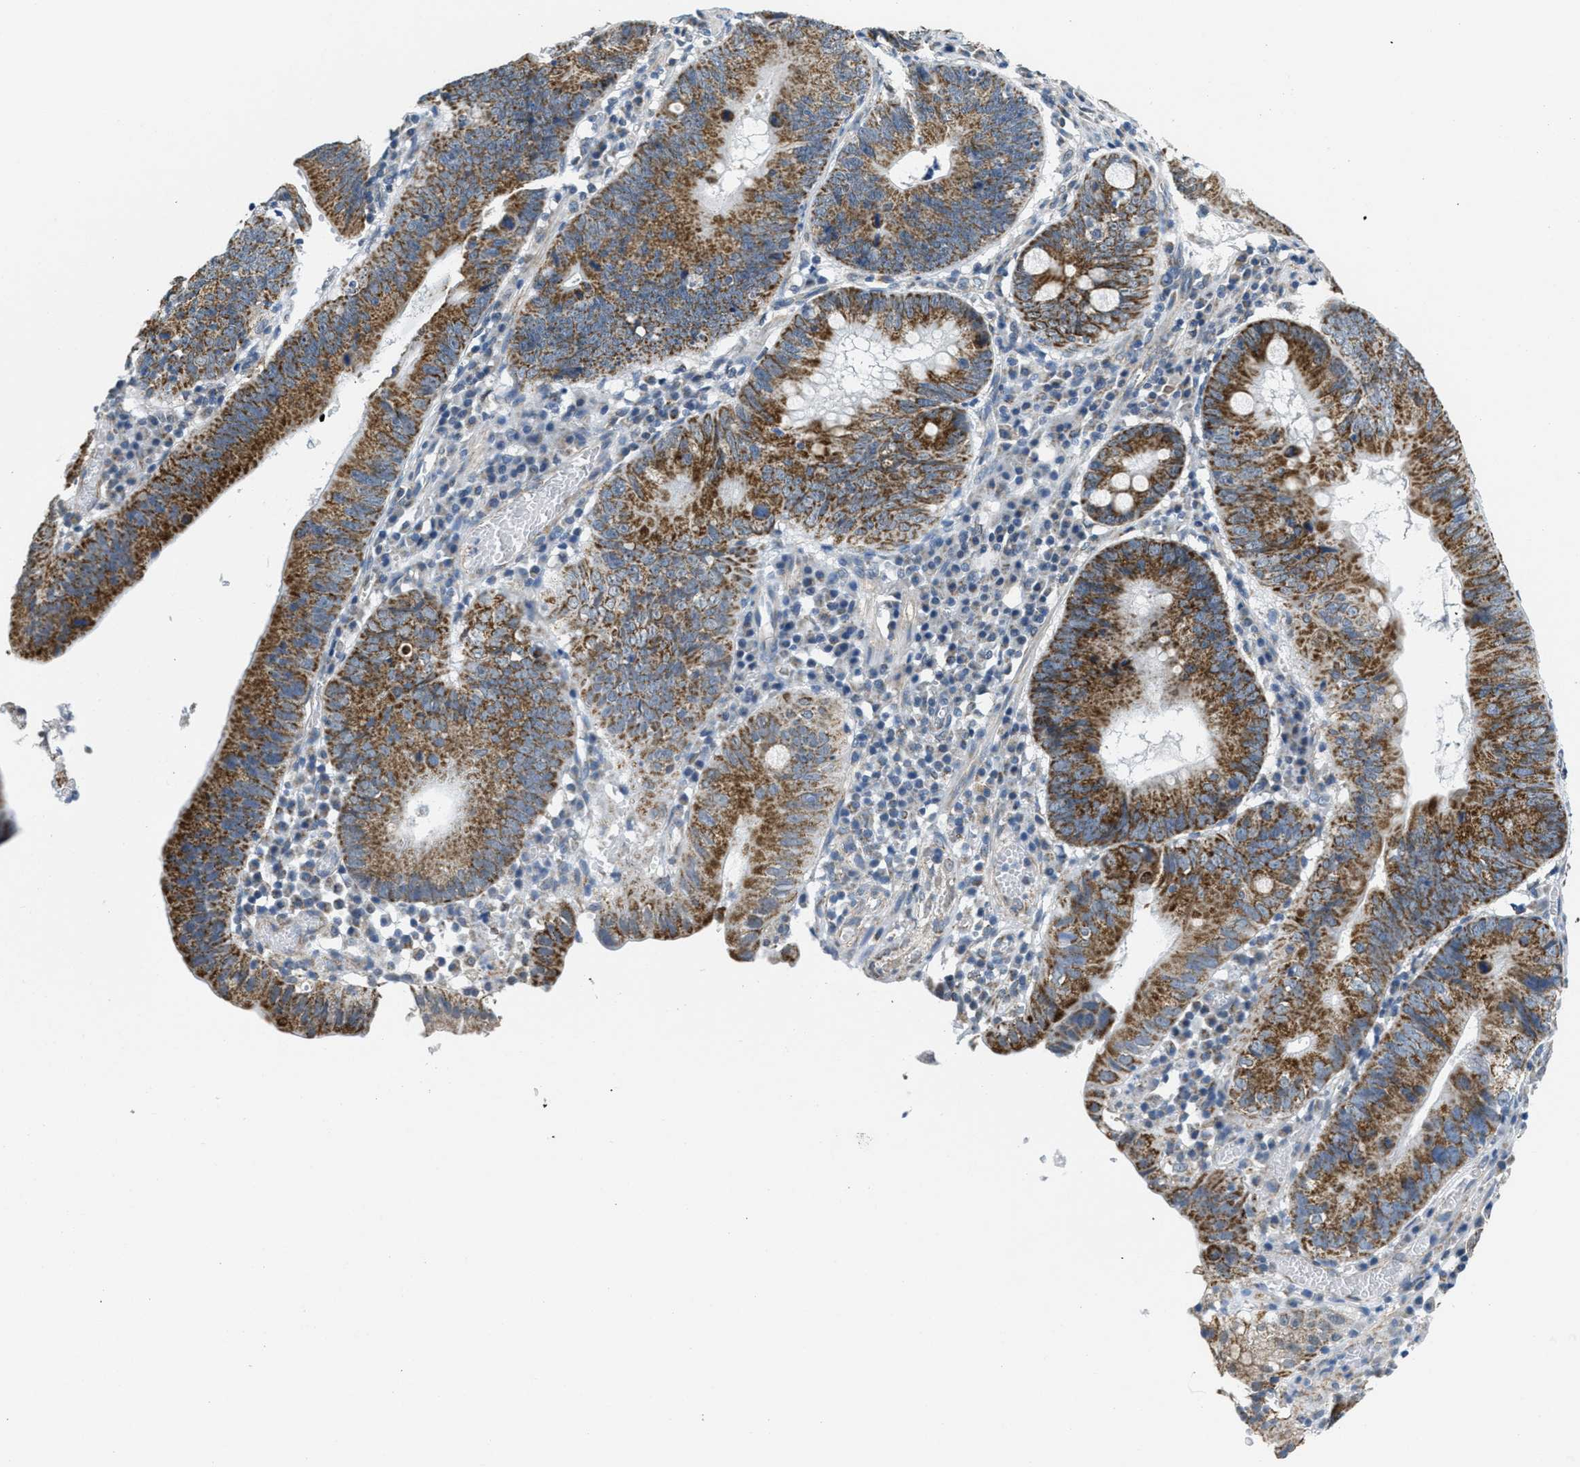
{"staining": {"intensity": "strong", "quantity": "25%-75%", "location": "cytoplasmic/membranous"}, "tissue": "stomach cancer", "cell_type": "Tumor cells", "image_type": "cancer", "snomed": [{"axis": "morphology", "description": "Adenocarcinoma, NOS"}, {"axis": "topography", "description": "Stomach"}], "caption": "Immunohistochemistry (IHC) photomicrograph of human adenocarcinoma (stomach) stained for a protein (brown), which displays high levels of strong cytoplasmic/membranous expression in about 25%-75% of tumor cells.", "gene": "TOMM70", "patient": {"sex": "male", "age": 59}}